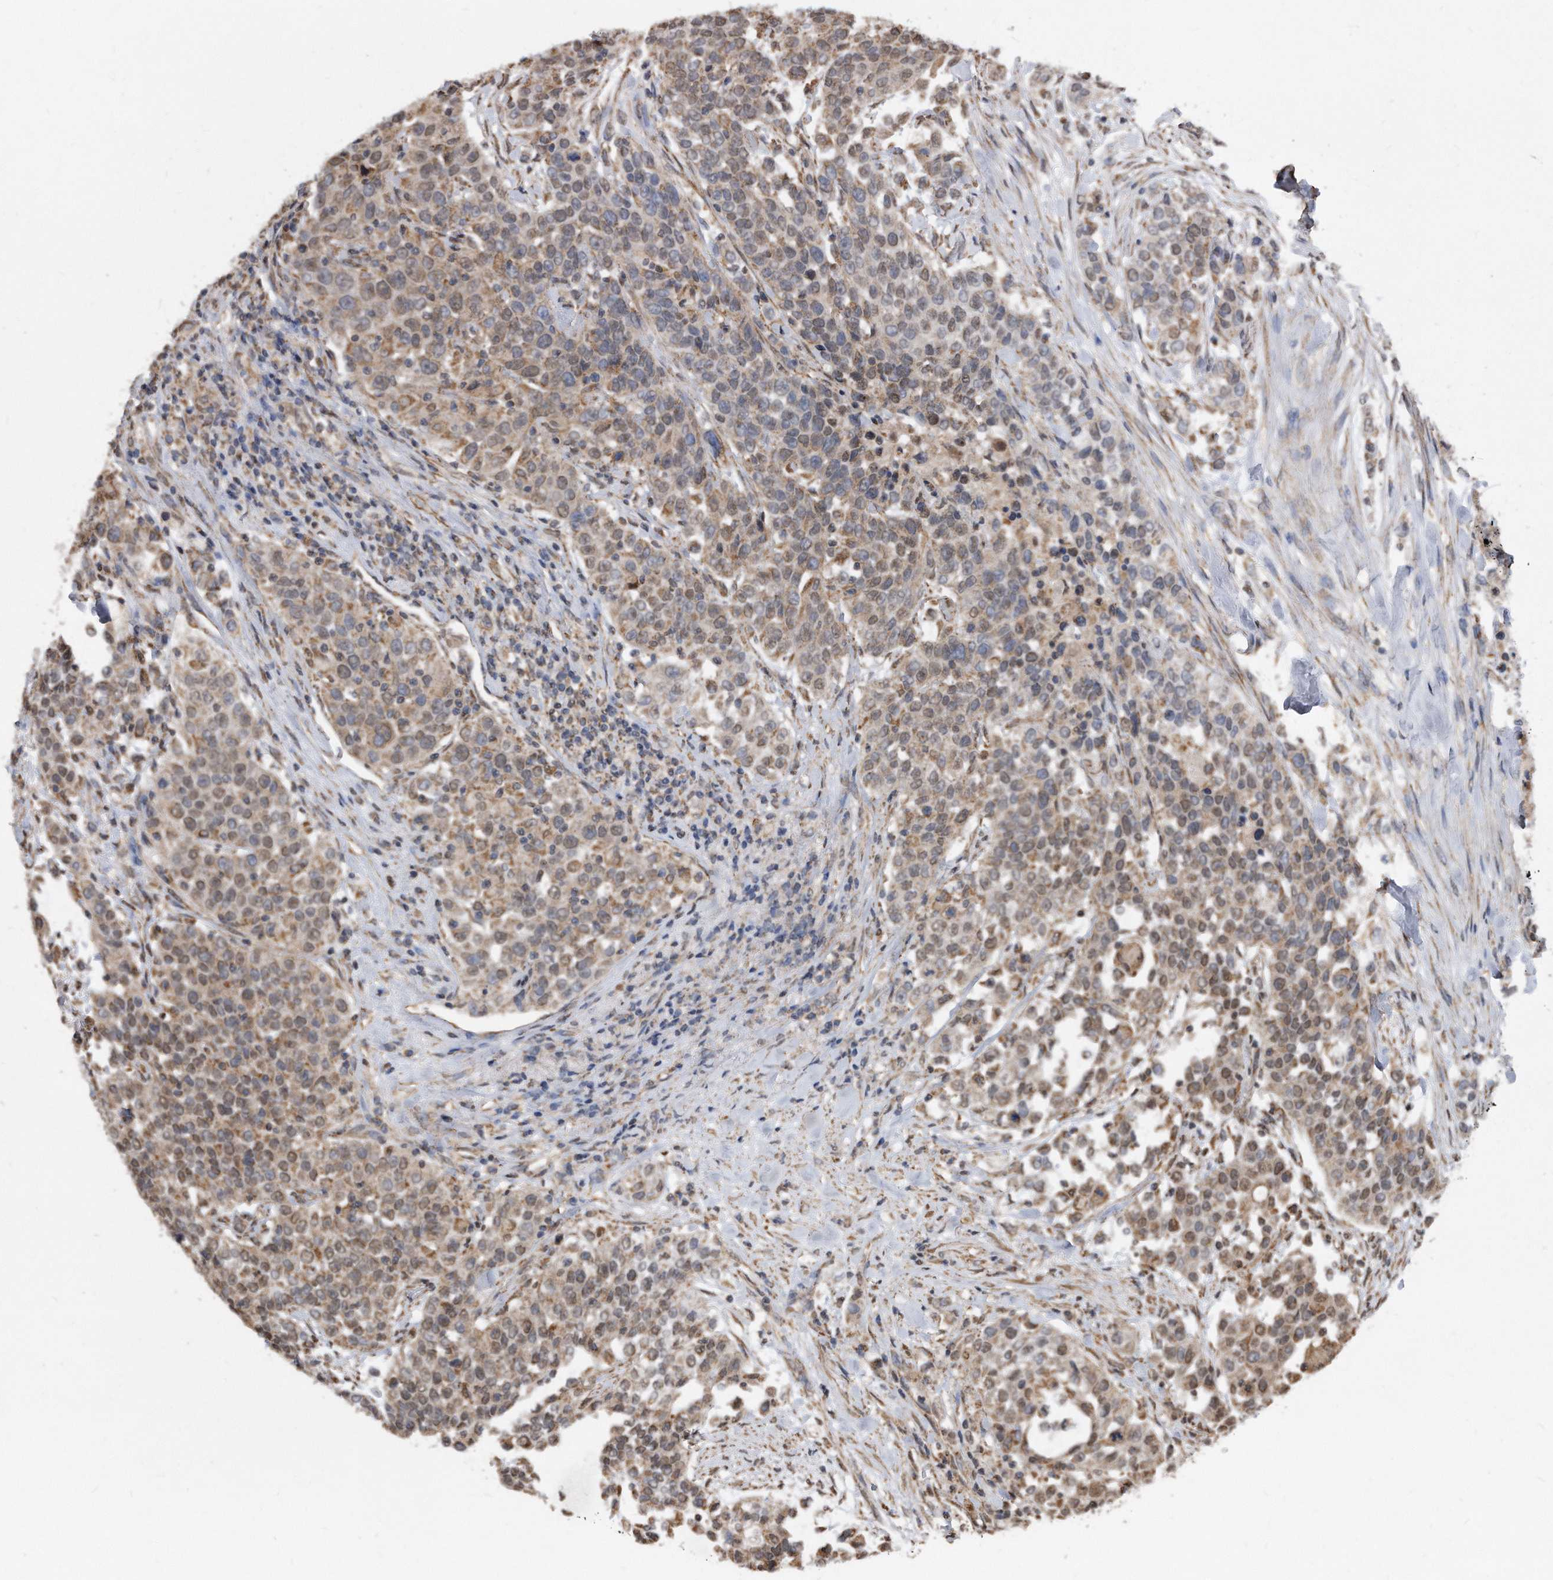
{"staining": {"intensity": "weak", "quantity": ">75%", "location": "cytoplasmic/membranous,nuclear"}, "tissue": "urothelial cancer", "cell_type": "Tumor cells", "image_type": "cancer", "snomed": [{"axis": "morphology", "description": "Urothelial carcinoma, High grade"}, {"axis": "topography", "description": "Urinary bladder"}], "caption": "Approximately >75% of tumor cells in human urothelial cancer display weak cytoplasmic/membranous and nuclear protein expression as visualized by brown immunohistochemical staining.", "gene": "DUSP22", "patient": {"sex": "female", "age": 80}}